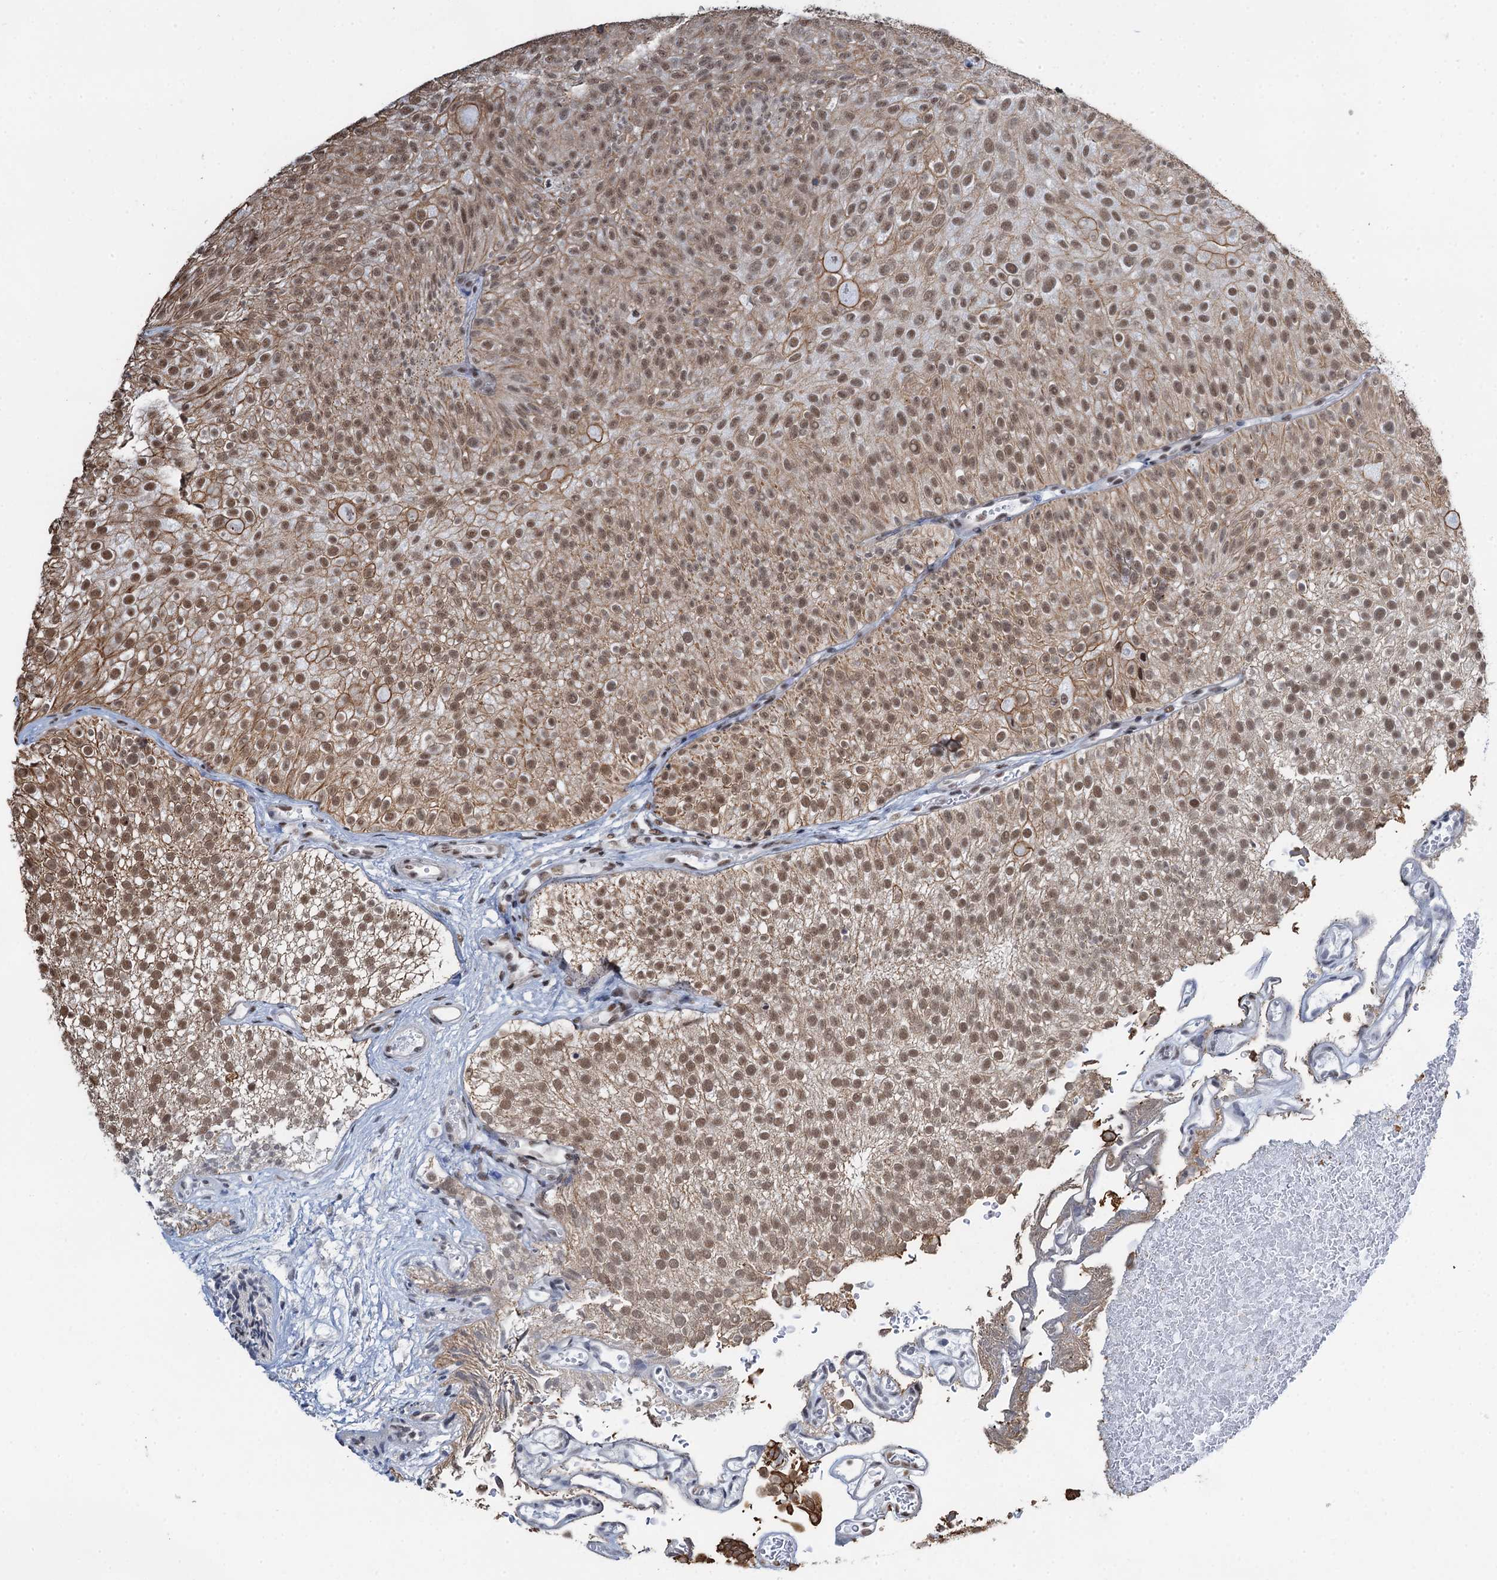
{"staining": {"intensity": "moderate", "quantity": ">75%", "location": "cytoplasmic/membranous,nuclear"}, "tissue": "urothelial cancer", "cell_type": "Tumor cells", "image_type": "cancer", "snomed": [{"axis": "morphology", "description": "Urothelial carcinoma, Low grade"}, {"axis": "topography", "description": "Urinary bladder"}], "caption": "Urothelial cancer stained for a protein shows moderate cytoplasmic/membranous and nuclear positivity in tumor cells. (DAB (3,3'-diaminobenzidine) IHC with brightfield microscopy, high magnification).", "gene": "ZNF609", "patient": {"sex": "male", "age": 78}}